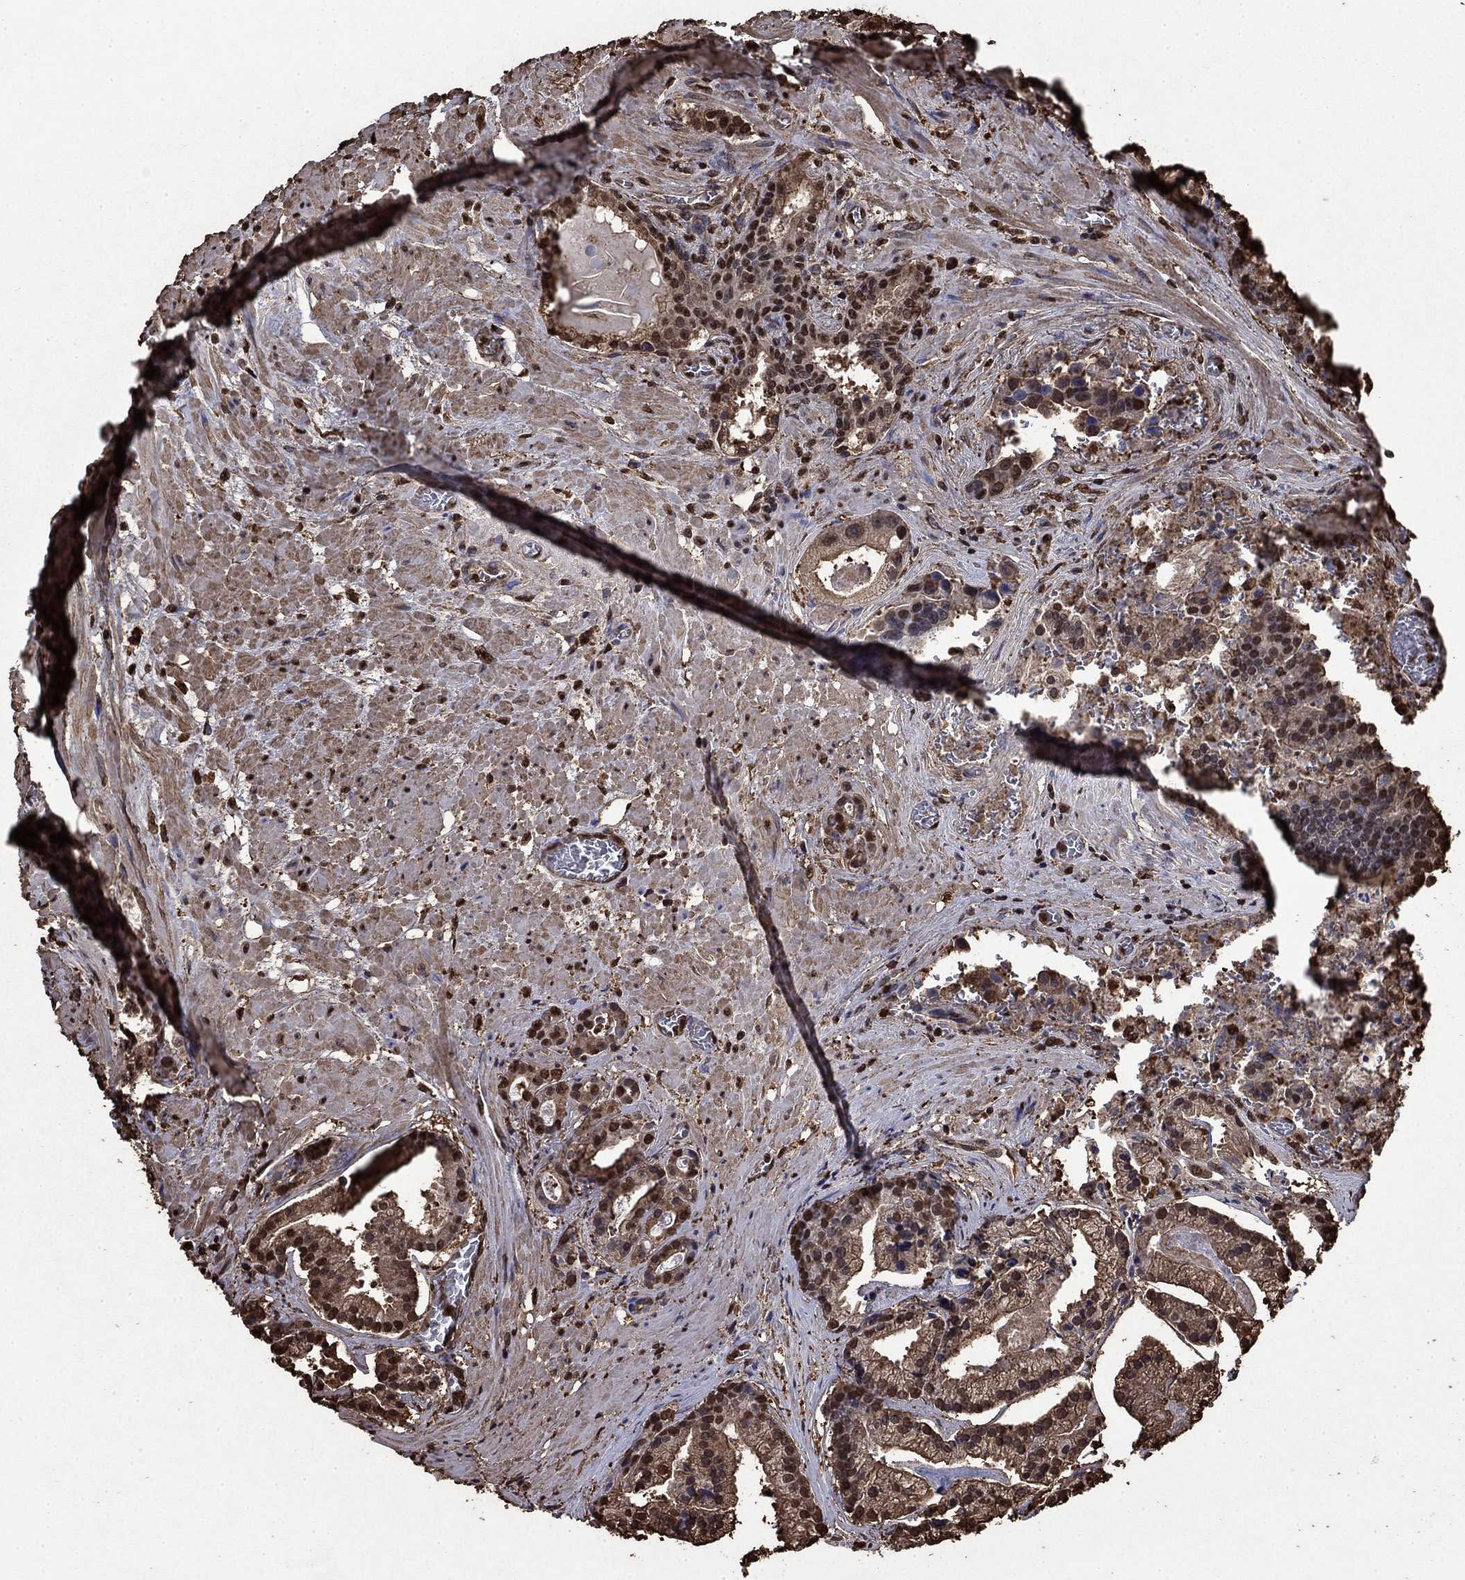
{"staining": {"intensity": "moderate", "quantity": "25%-75%", "location": "nuclear"}, "tissue": "prostate cancer", "cell_type": "Tumor cells", "image_type": "cancer", "snomed": [{"axis": "morphology", "description": "Adenocarcinoma, NOS"}, {"axis": "topography", "description": "Prostate and seminal vesicle, NOS"}, {"axis": "topography", "description": "Prostate"}], "caption": "Brown immunohistochemical staining in human prostate adenocarcinoma reveals moderate nuclear positivity in about 25%-75% of tumor cells.", "gene": "GAPDH", "patient": {"sex": "male", "age": 44}}